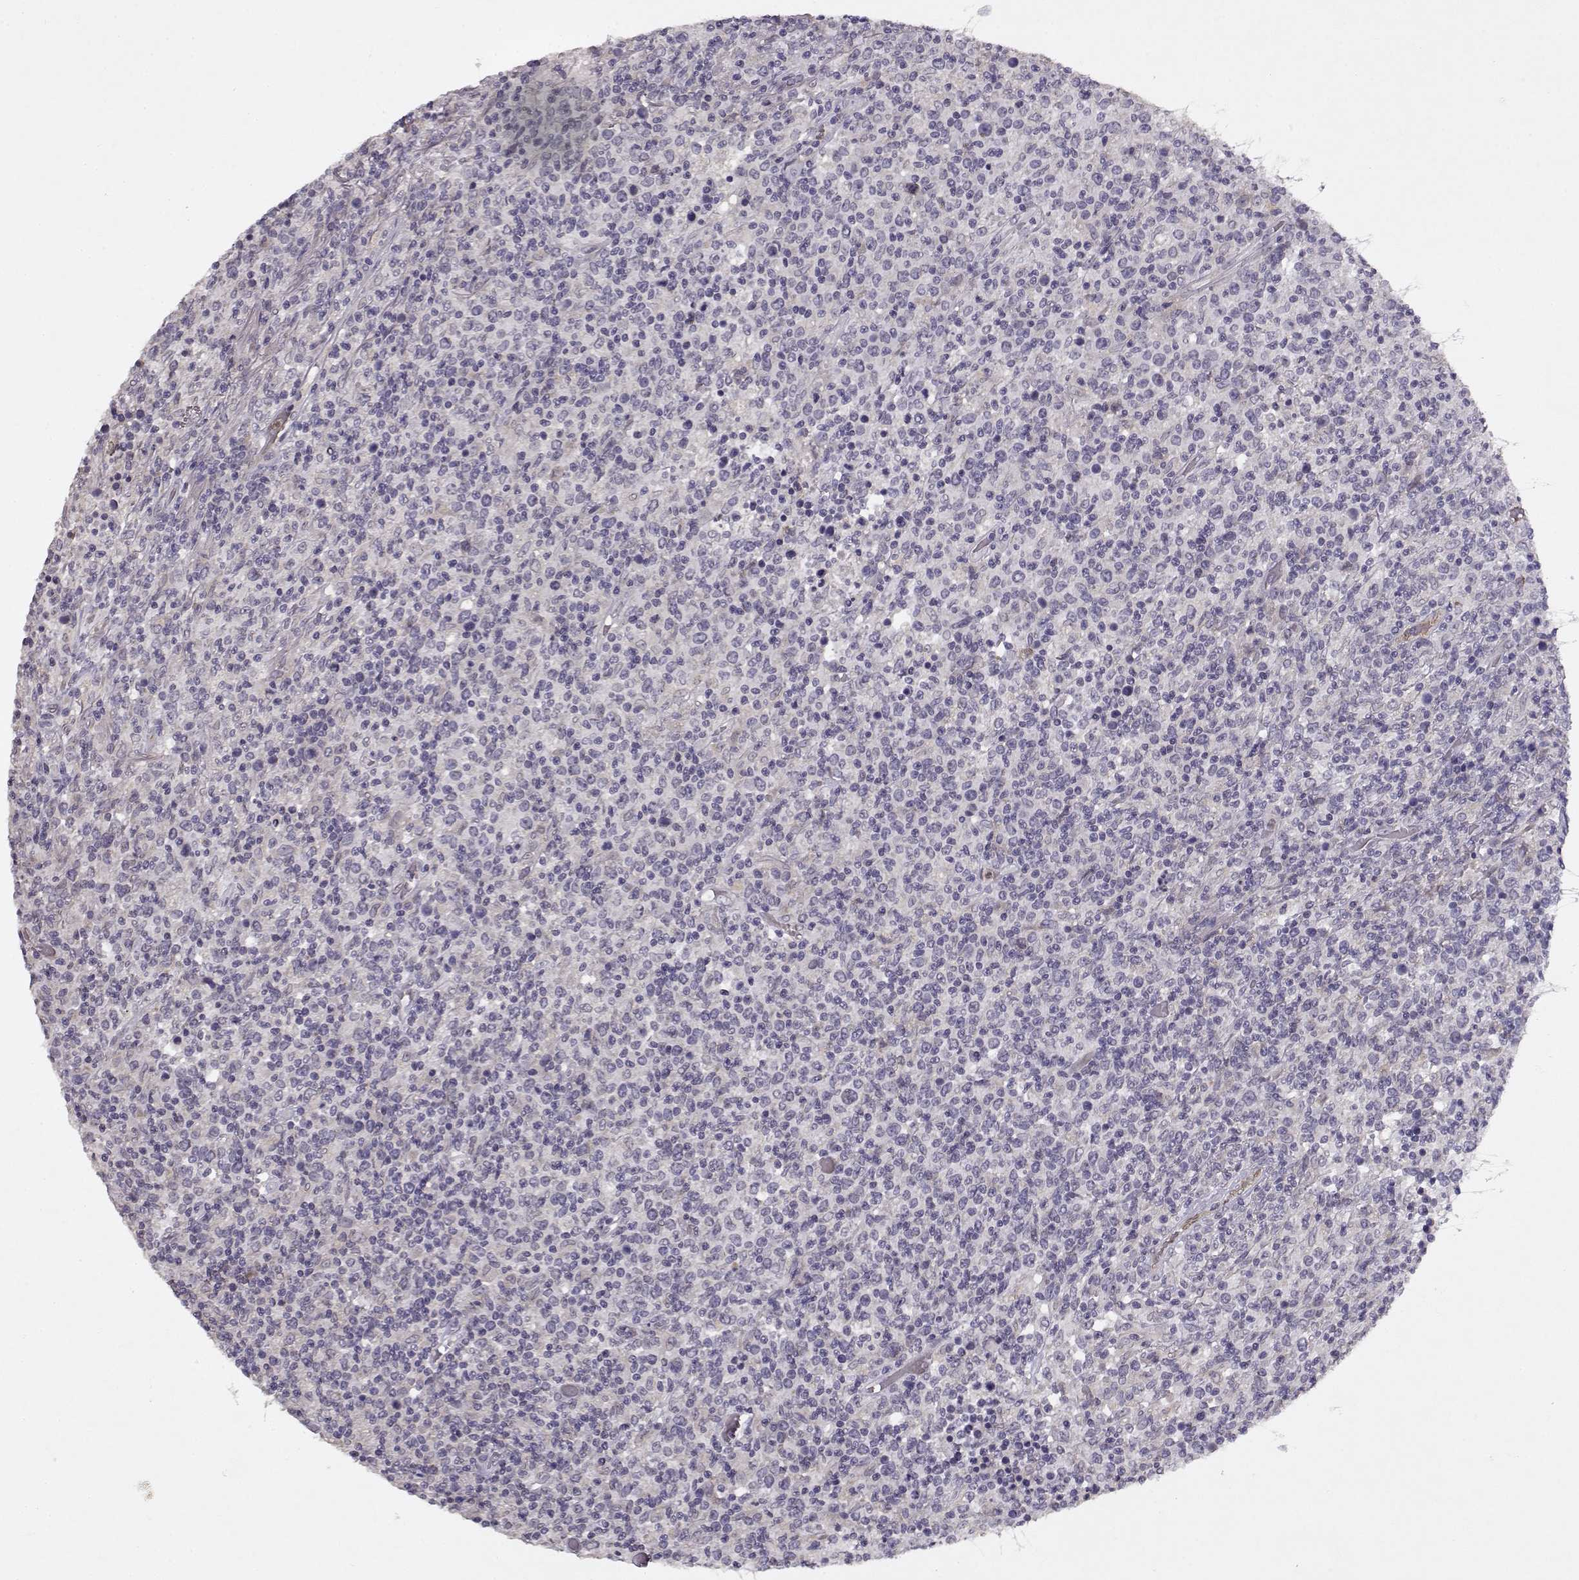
{"staining": {"intensity": "negative", "quantity": "none", "location": "none"}, "tissue": "lymphoma", "cell_type": "Tumor cells", "image_type": "cancer", "snomed": [{"axis": "morphology", "description": "Malignant lymphoma, non-Hodgkin's type, High grade"}, {"axis": "topography", "description": "Lung"}], "caption": "Lymphoma was stained to show a protein in brown. There is no significant positivity in tumor cells.", "gene": "BMX", "patient": {"sex": "male", "age": 79}}